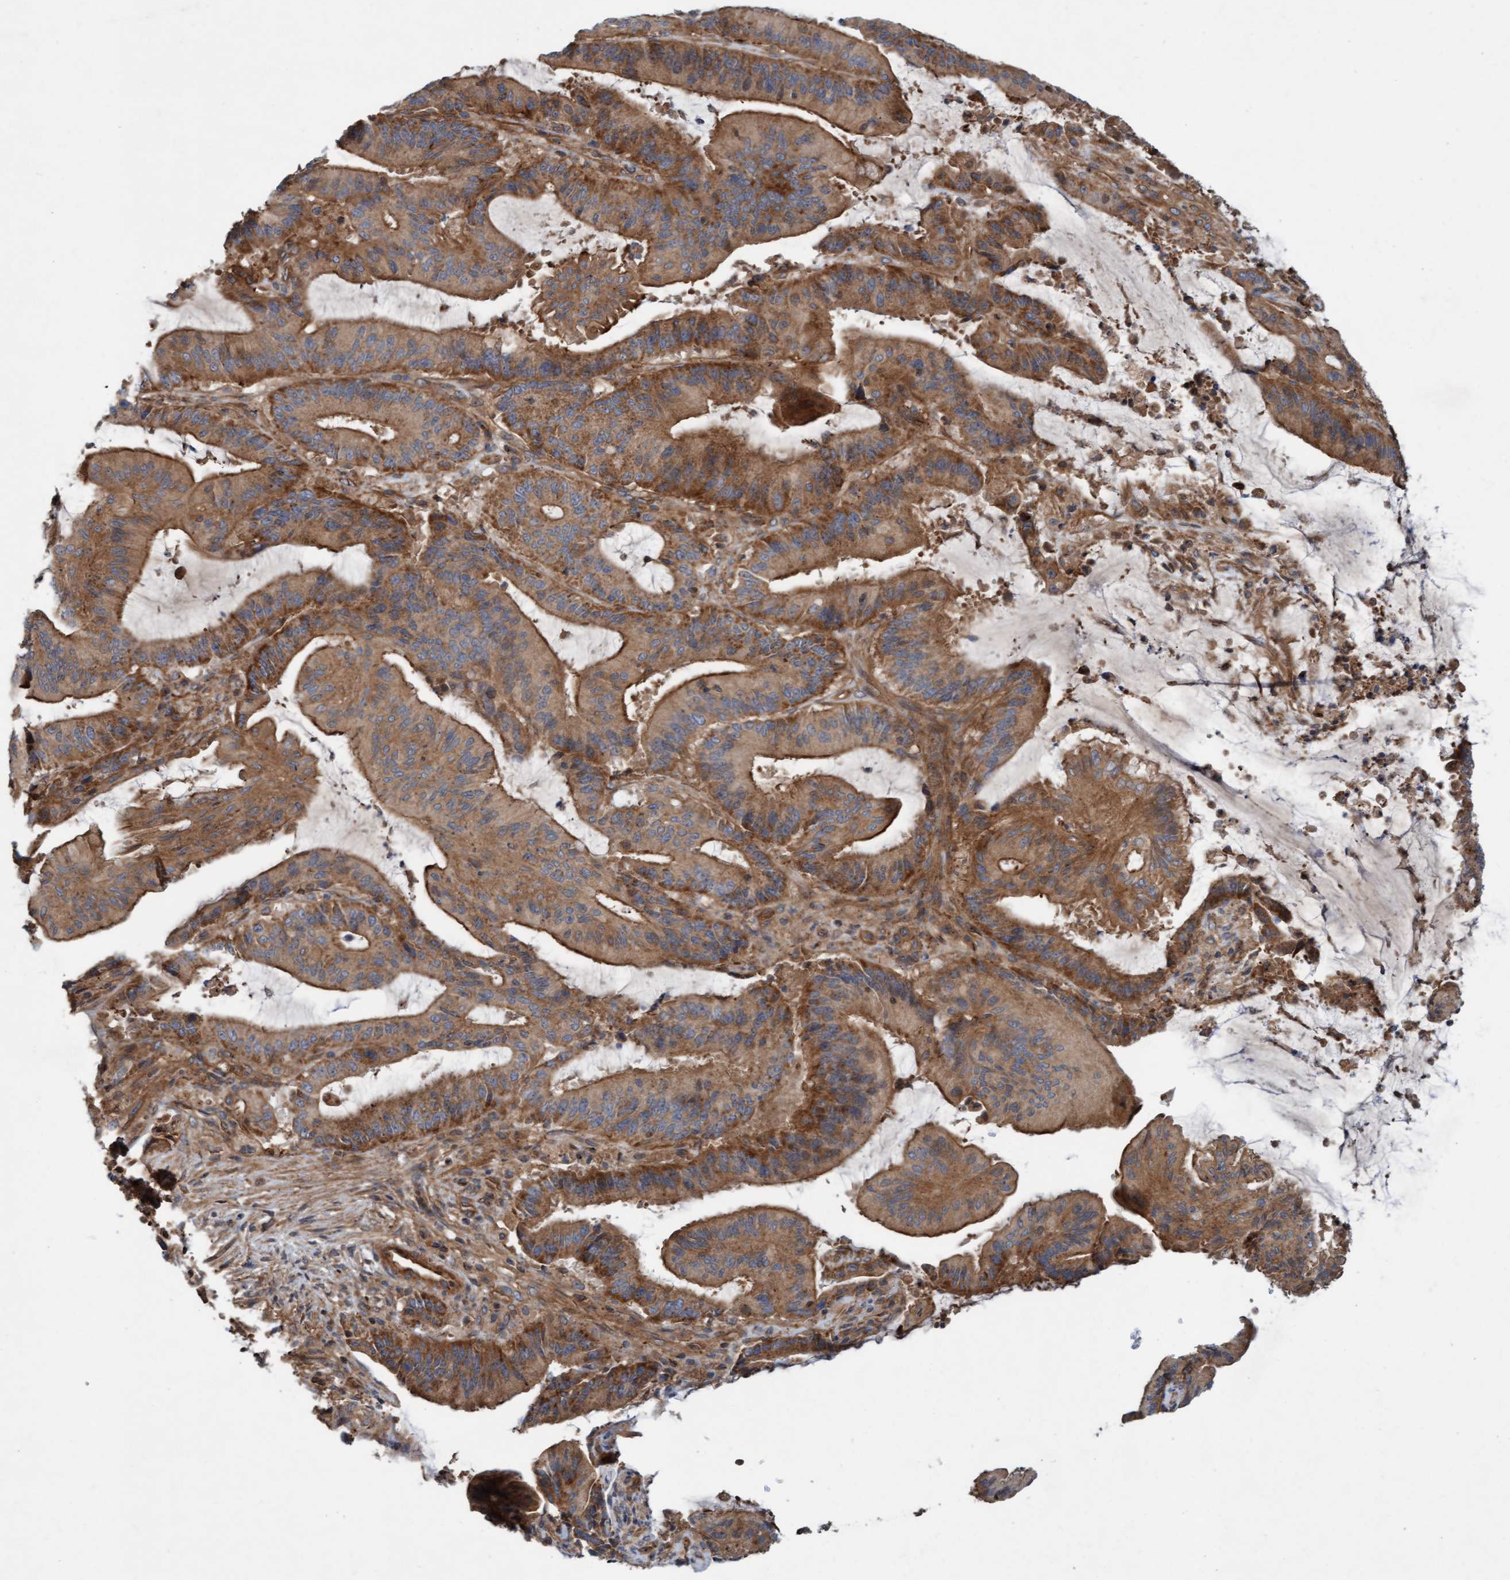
{"staining": {"intensity": "moderate", "quantity": ">75%", "location": "cytoplasmic/membranous"}, "tissue": "liver cancer", "cell_type": "Tumor cells", "image_type": "cancer", "snomed": [{"axis": "morphology", "description": "Normal tissue, NOS"}, {"axis": "morphology", "description": "Cholangiocarcinoma"}, {"axis": "topography", "description": "Liver"}, {"axis": "topography", "description": "Peripheral nerve tissue"}], "caption": "Immunohistochemistry photomicrograph of neoplastic tissue: human cholangiocarcinoma (liver) stained using IHC reveals medium levels of moderate protein expression localized specifically in the cytoplasmic/membranous of tumor cells, appearing as a cytoplasmic/membranous brown color.", "gene": "ERAL1", "patient": {"sex": "female", "age": 73}}